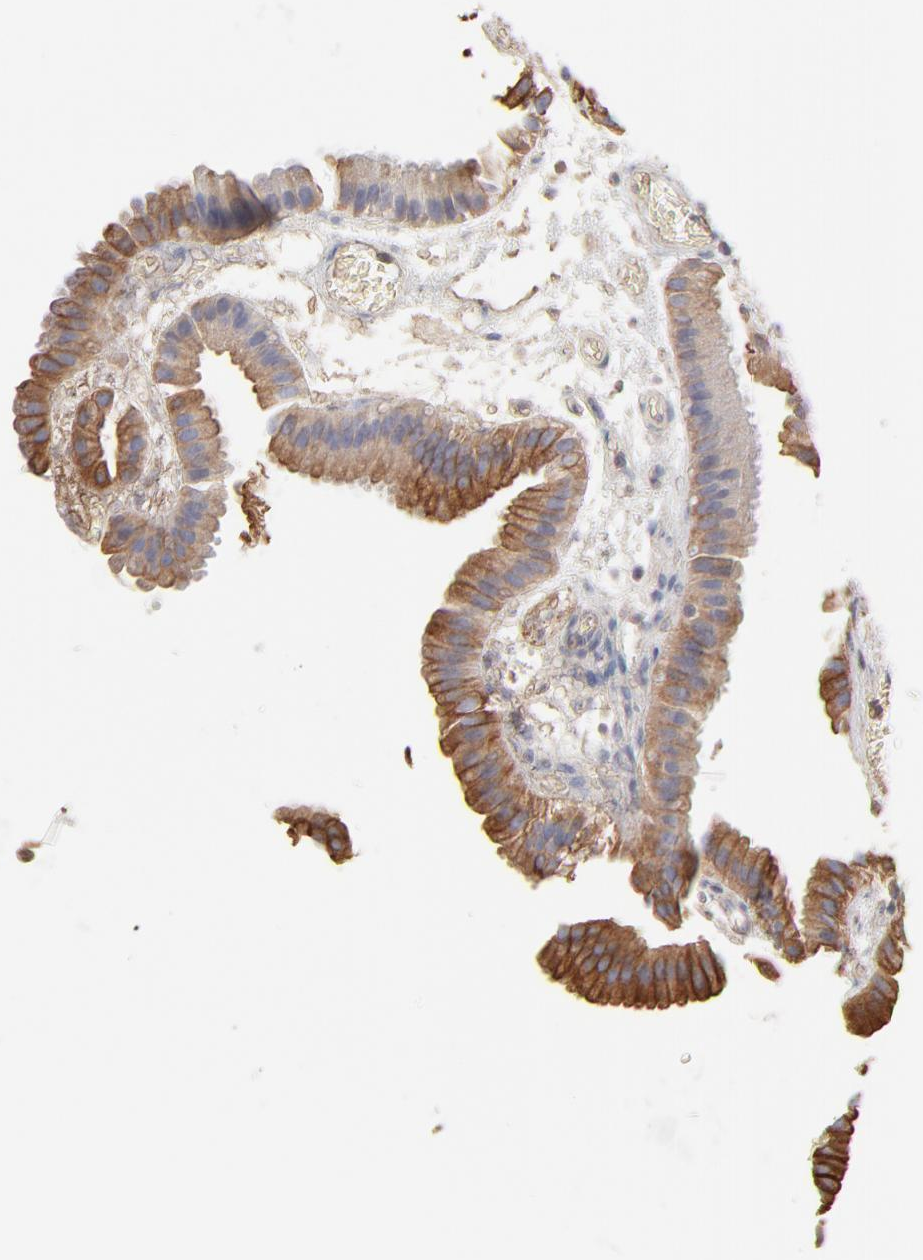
{"staining": {"intensity": "moderate", "quantity": ">75%", "location": "cytoplasmic/membranous"}, "tissue": "gallbladder", "cell_type": "Glandular cells", "image_type": "normal", "snomed": [{"axis": "morphology", "description": "Normal tissue, NOS"}, {"axis": "topography", "description": "Gallbladder"}], "caption": "This is a histology image of IHC staining of normal gallbladder, which shows moderate expression in the cytoplasmic/membranous of glandular cells.", "gene": "LRCH2", "patient": {"sex": "female", "age": 63}}